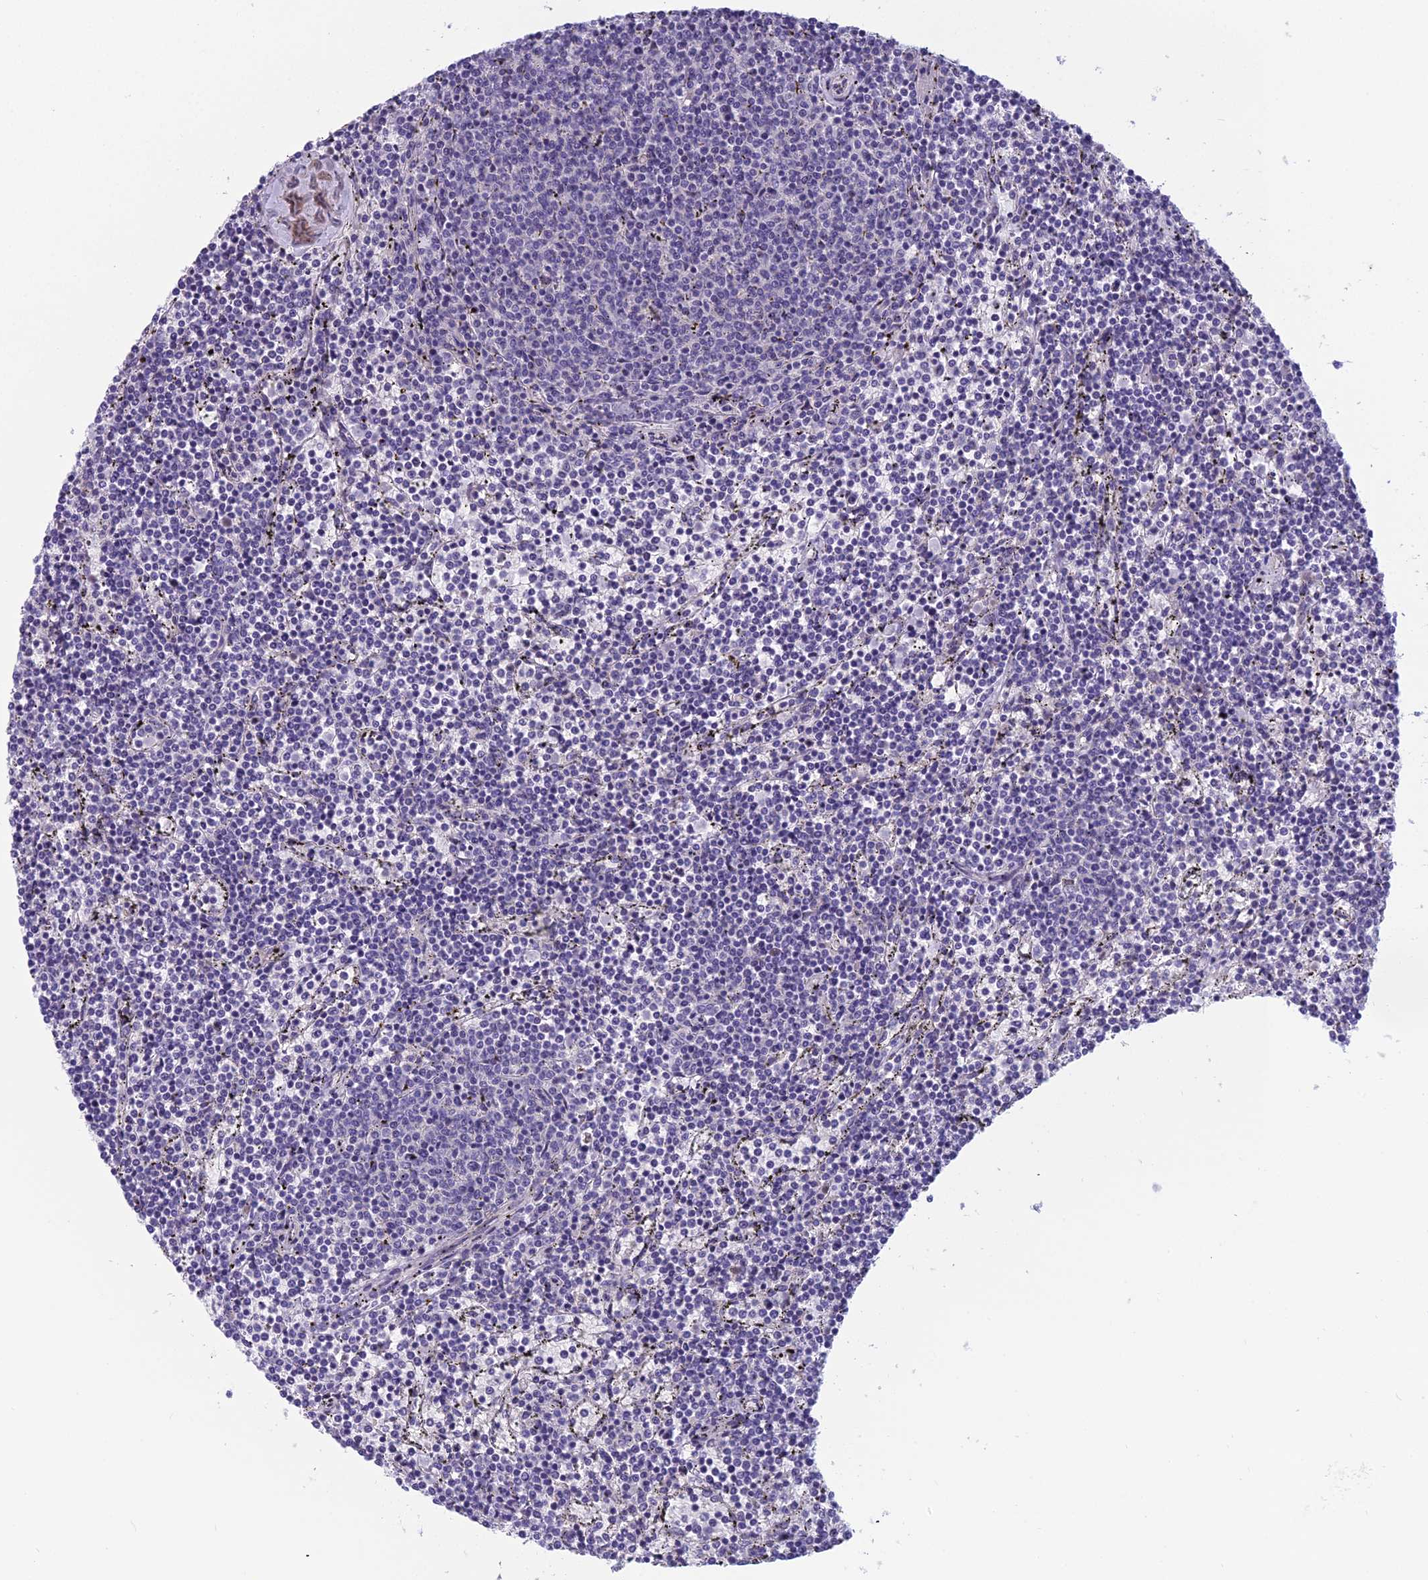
{"staining": {"intensity": "negative", "quantity": "none", "location": "none"}, "tissue": "lymphoma", "cell_type": "Tumor cells", "image_type": "cancer", "snomed": [{"axis": "morphology", "description": "Malignant lymphoma, non-Hodgkin's type, Low grade"}, {"axis": "topography", "description": "Spleen"}], "caption": "DAB immunohistochemical staining of lymphoma demonstrates no significant staining in tumor cells.", "gene": "RBM41", "patient": {"sex": "female", "age": 50}}